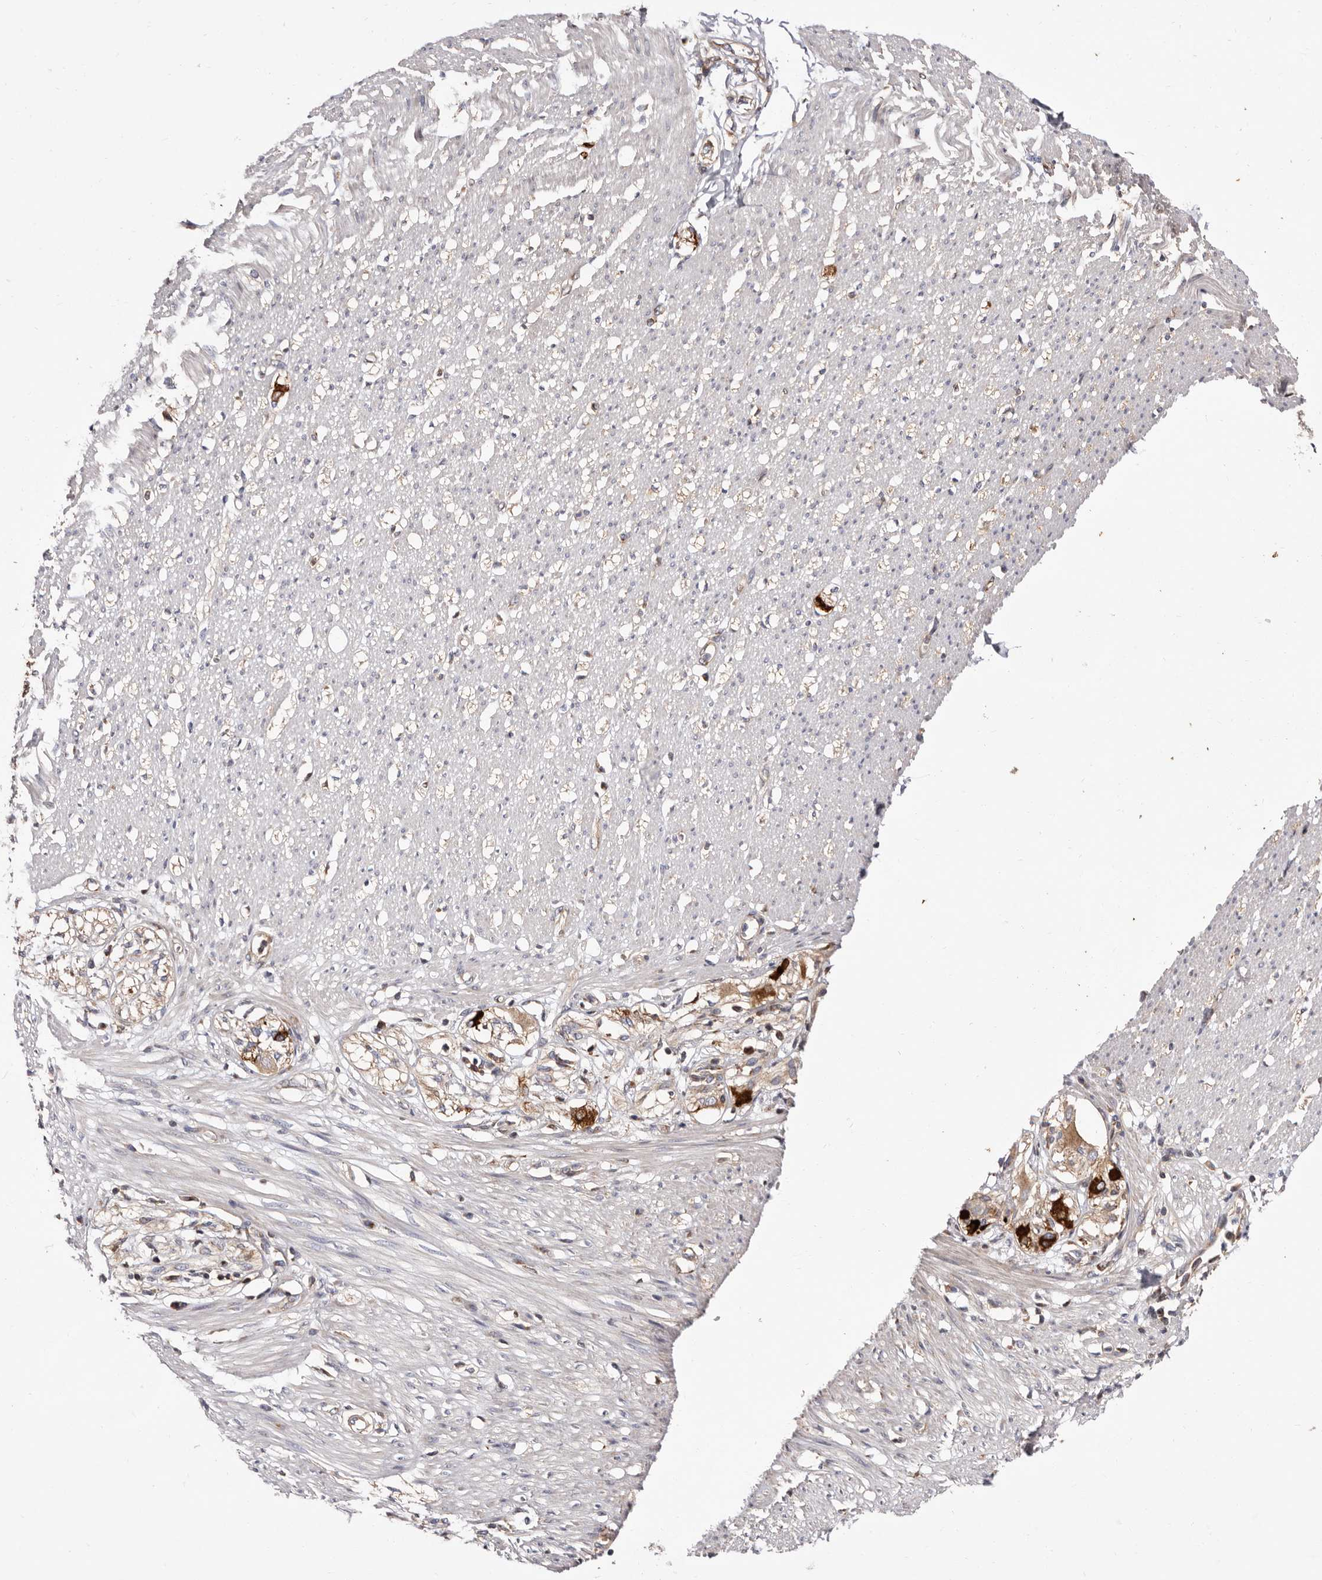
{"staining": {"intensity": "negative", "quantity": "none", "location": "none"}, "tissue": "smooth muscle", "cell_type": "Smooth muscle cells", "image_type": "normal", "snomed": [{"axis": "morphology", "description": "Normal tissue, NOS"}, {"axis": "morphology", "description": "Adenocarcinoma, NOS"}, {"axis": "topography", "description": "Colon"}, {"axis": "topography", "description": "Peripheral nerve tissue"}], "caption": "Immunohistochemical staining of benign human smooth muscle displays no significant positivity in smooth muscle cells.", "gene": "COQ8B", "patient": {"sex": "male", "age": 14}}